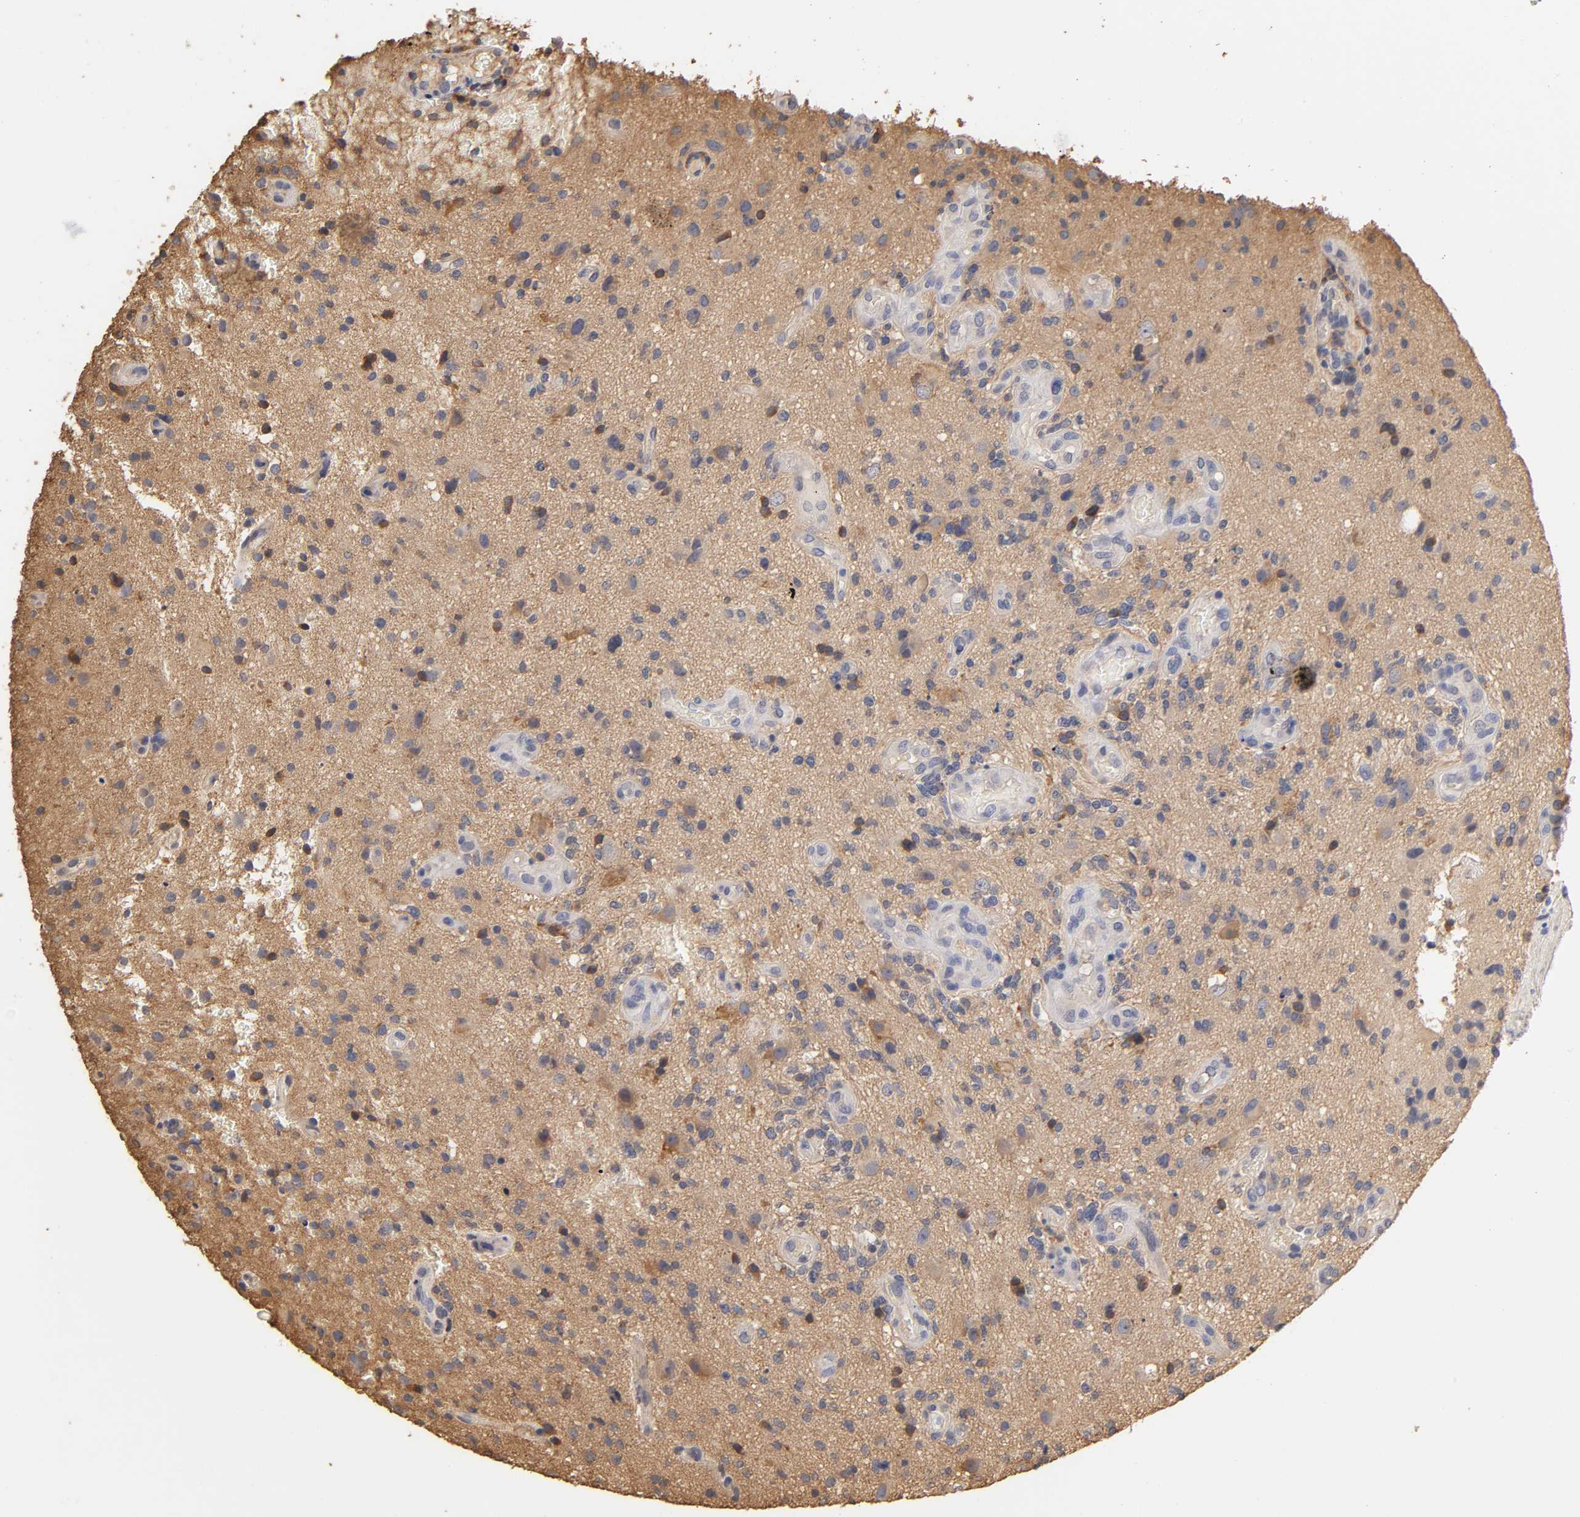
{"staining": {"intensity": "moderate", "quantity": "<25%", "location": "cytoplasmic/membranous"}, "tissue": "glioma", "cell_type": "Tumor cells", "image_type": "cancer", "snomed": [{"axis": "morphology", "description": "Normal tissue, NOS"}, {"axis": "morphology", "description": "Glioma, malignant, High grade"}, {"axis": "topography", "description": "Cerebral cortex"}], "caption": "Human malignant glioma (high-grade) stained with a brown dye exhibits moderate cytoplasmic/membranous positive expression in approximately <25% of tumor cells.", "gene": "VSIG4", "patient": {"sex": "male", "age": 75}}